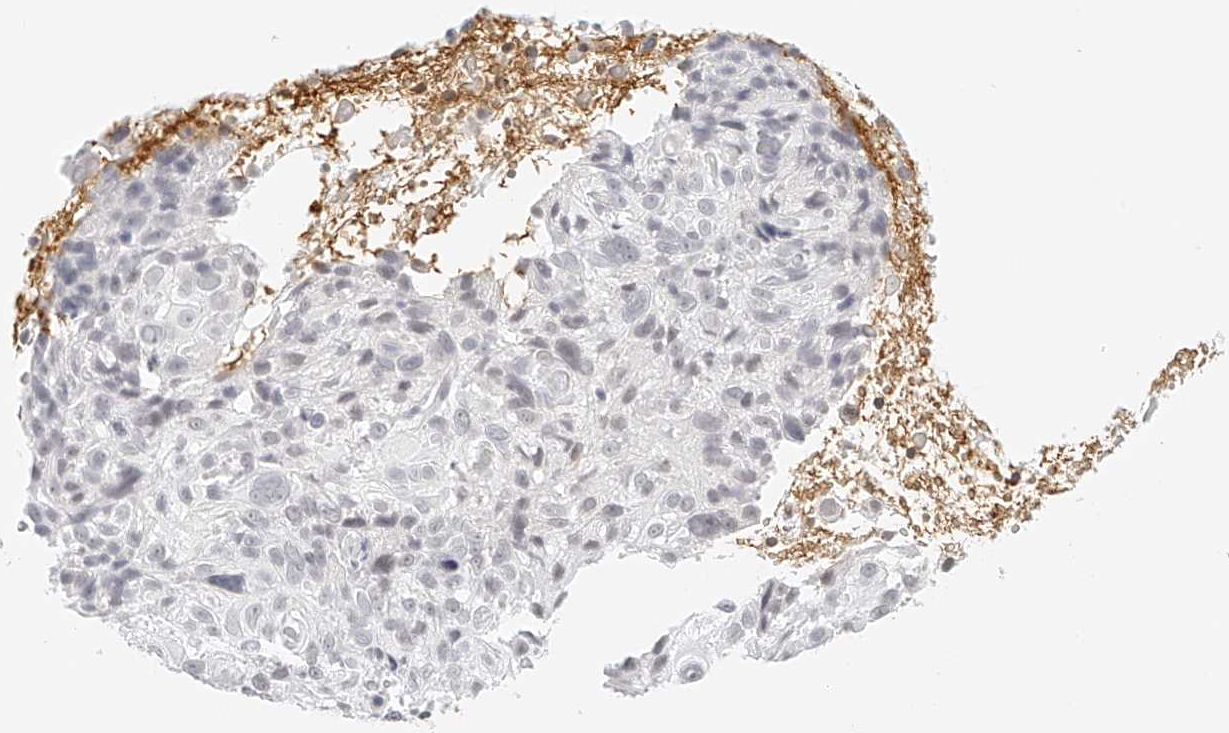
{"staining": {"intensity": "negative", "quantity": "none", "location": "none"}, "tissue": "cervical cancer", "cell_type": "Tumor cells", "image_type": "cancer", "snomed": [{"axis": "morphology", "description": "Squamous cell carcinoma, NOS"}, {"axis": "topography", "description": "Cervix"}], "caption": "Photomicrograph shows no significant protein expression in tumor cells of cervical cancer. The staining is performed using DAB (3,3'-diaminobenzidine) brown chromogen with nuclei counter-stained in using hematoxylin.", "gene": "ZFP69", "patient": {"sex": "female", "age": 74}}